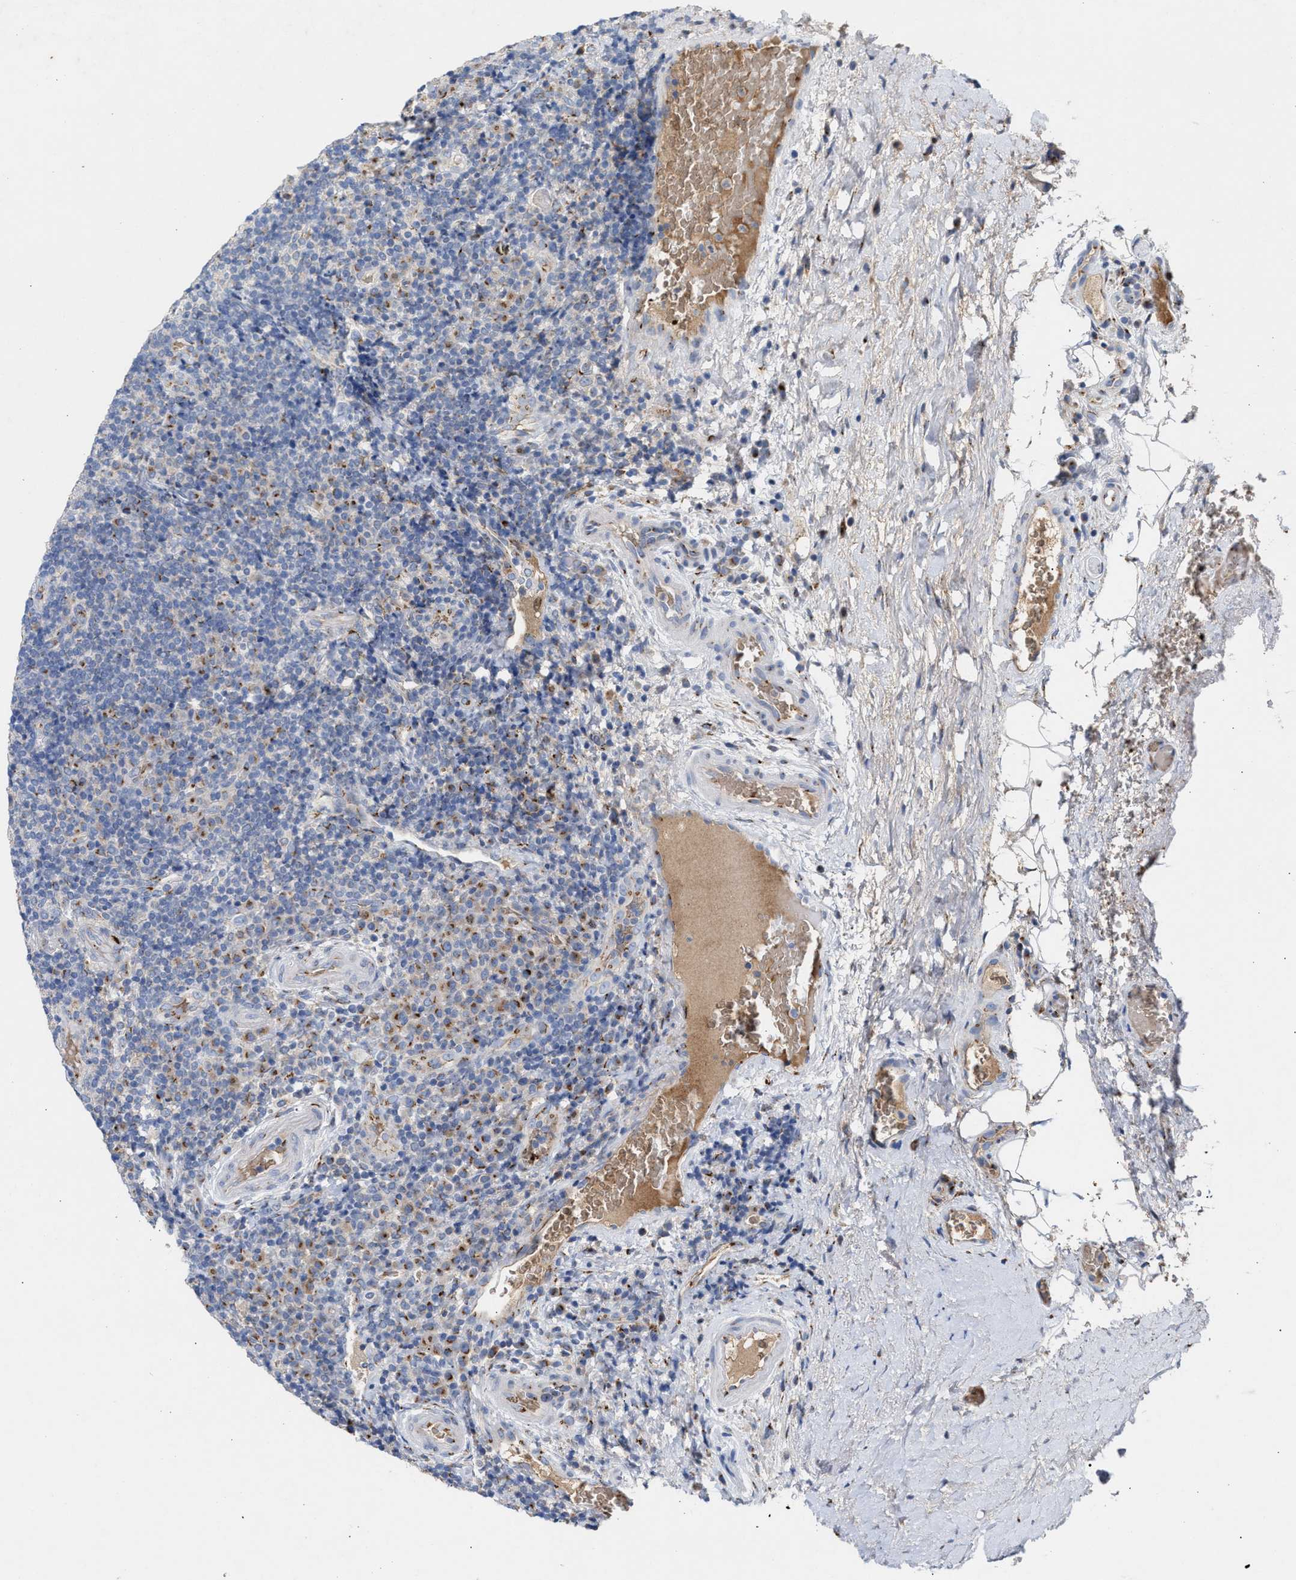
{"staining": {"intensity": "moderate", "quantity": "<25%", "location": "cytoplasmic/membranous"}, "tissue": "lymphoma", "cell_type": "Tumor cells", "image_type": "cancer", "snomed": [{"axis": "morphology", "description": "Malignant lymphoma, non-Hodgkin's type, High grade"}, {"axis": "topography", "description": "Tonsil"}], "caption": "Malignant lymphoma, non-Hodgkin's type (high-grade) stained with DAB (3,3'-diaminobenzidine) immunohistochemistry (IHC) shows low levels of moderate cytoplasmic/membranous positivity in approximately <25% of tumor cells.", "gene": "CCL2", "patient": {"sex": "female", "age": 36}}